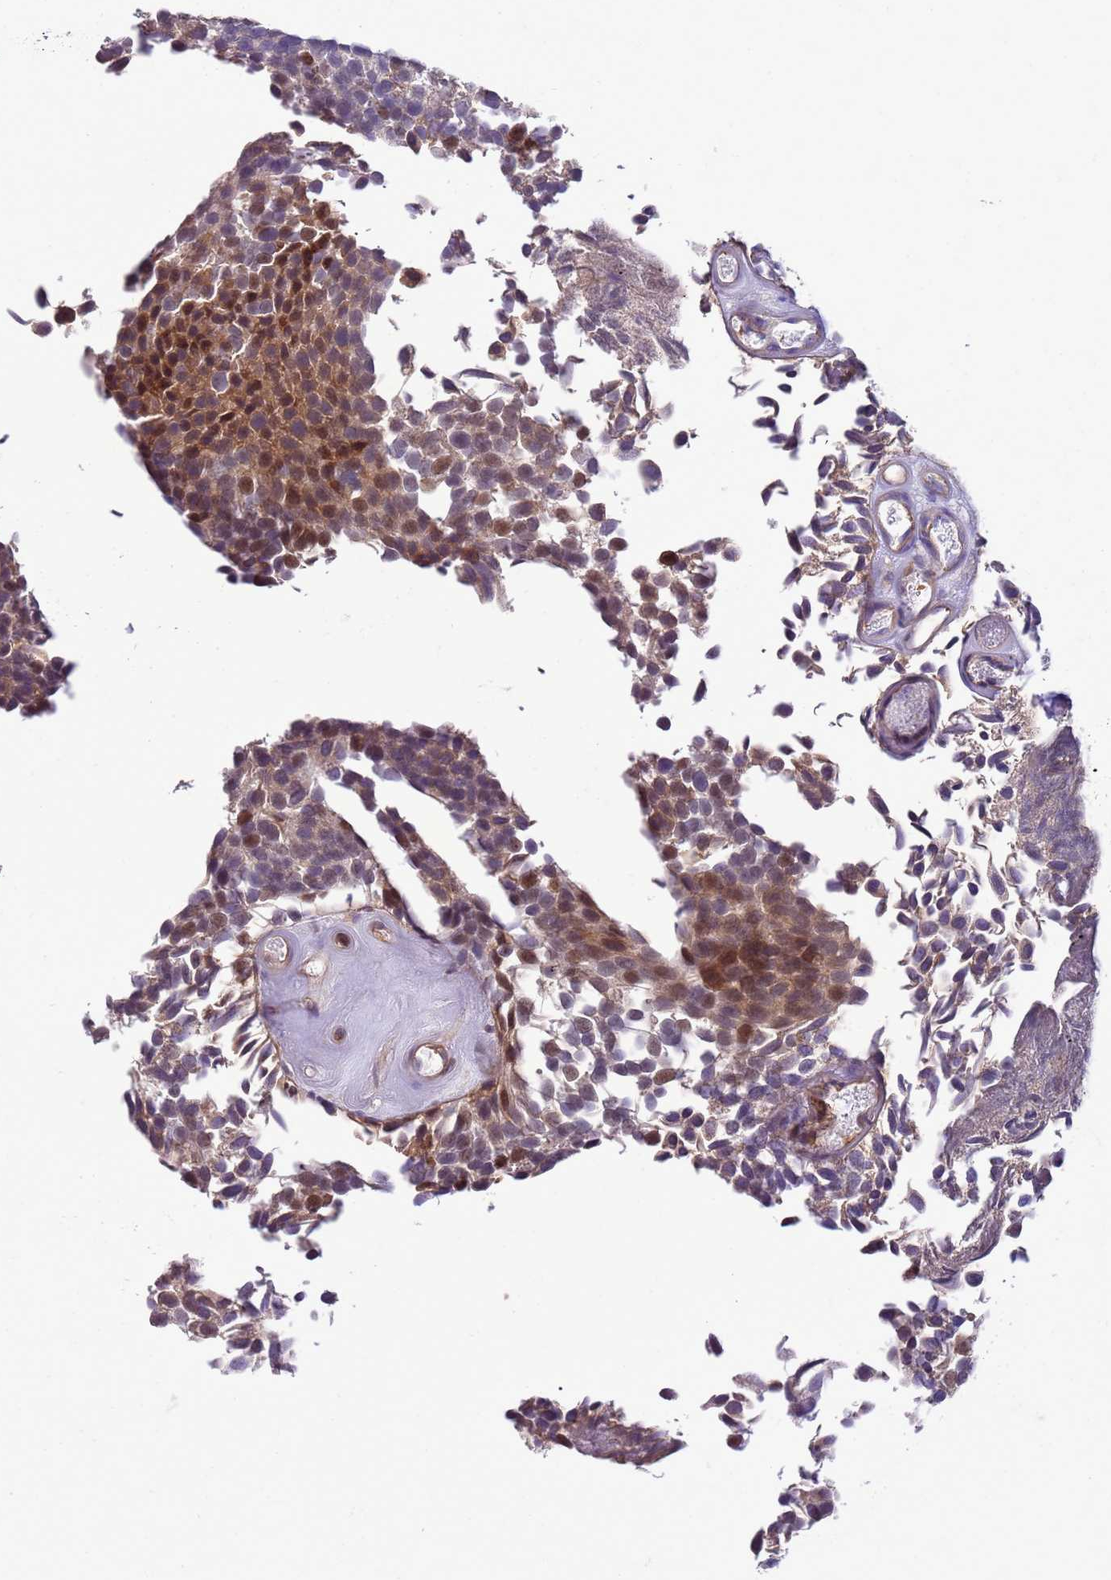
{"staining": {"intensity": "moderate", "quantity": ">75%", "location": "cytoplasmic/membranous,nuclear"}, "tissue": "urothelial cancer", "cell_type": "Tumor cells", "image_type": "cancer", "snomed": [{"axis": "morphology", "description": "Urothelial carcinoma, Low grade"}, {"axis": "topography", "description": "Urinary bladder"}], "caption": "Human urothelial cancer stained for a protein (brown) shows moderate cytoplasmic/membranous and nuclear positive staining in approximately >75% of tumor cells.", "gene": "GEN1", "patient": {"sex": "male", "age": 89}}